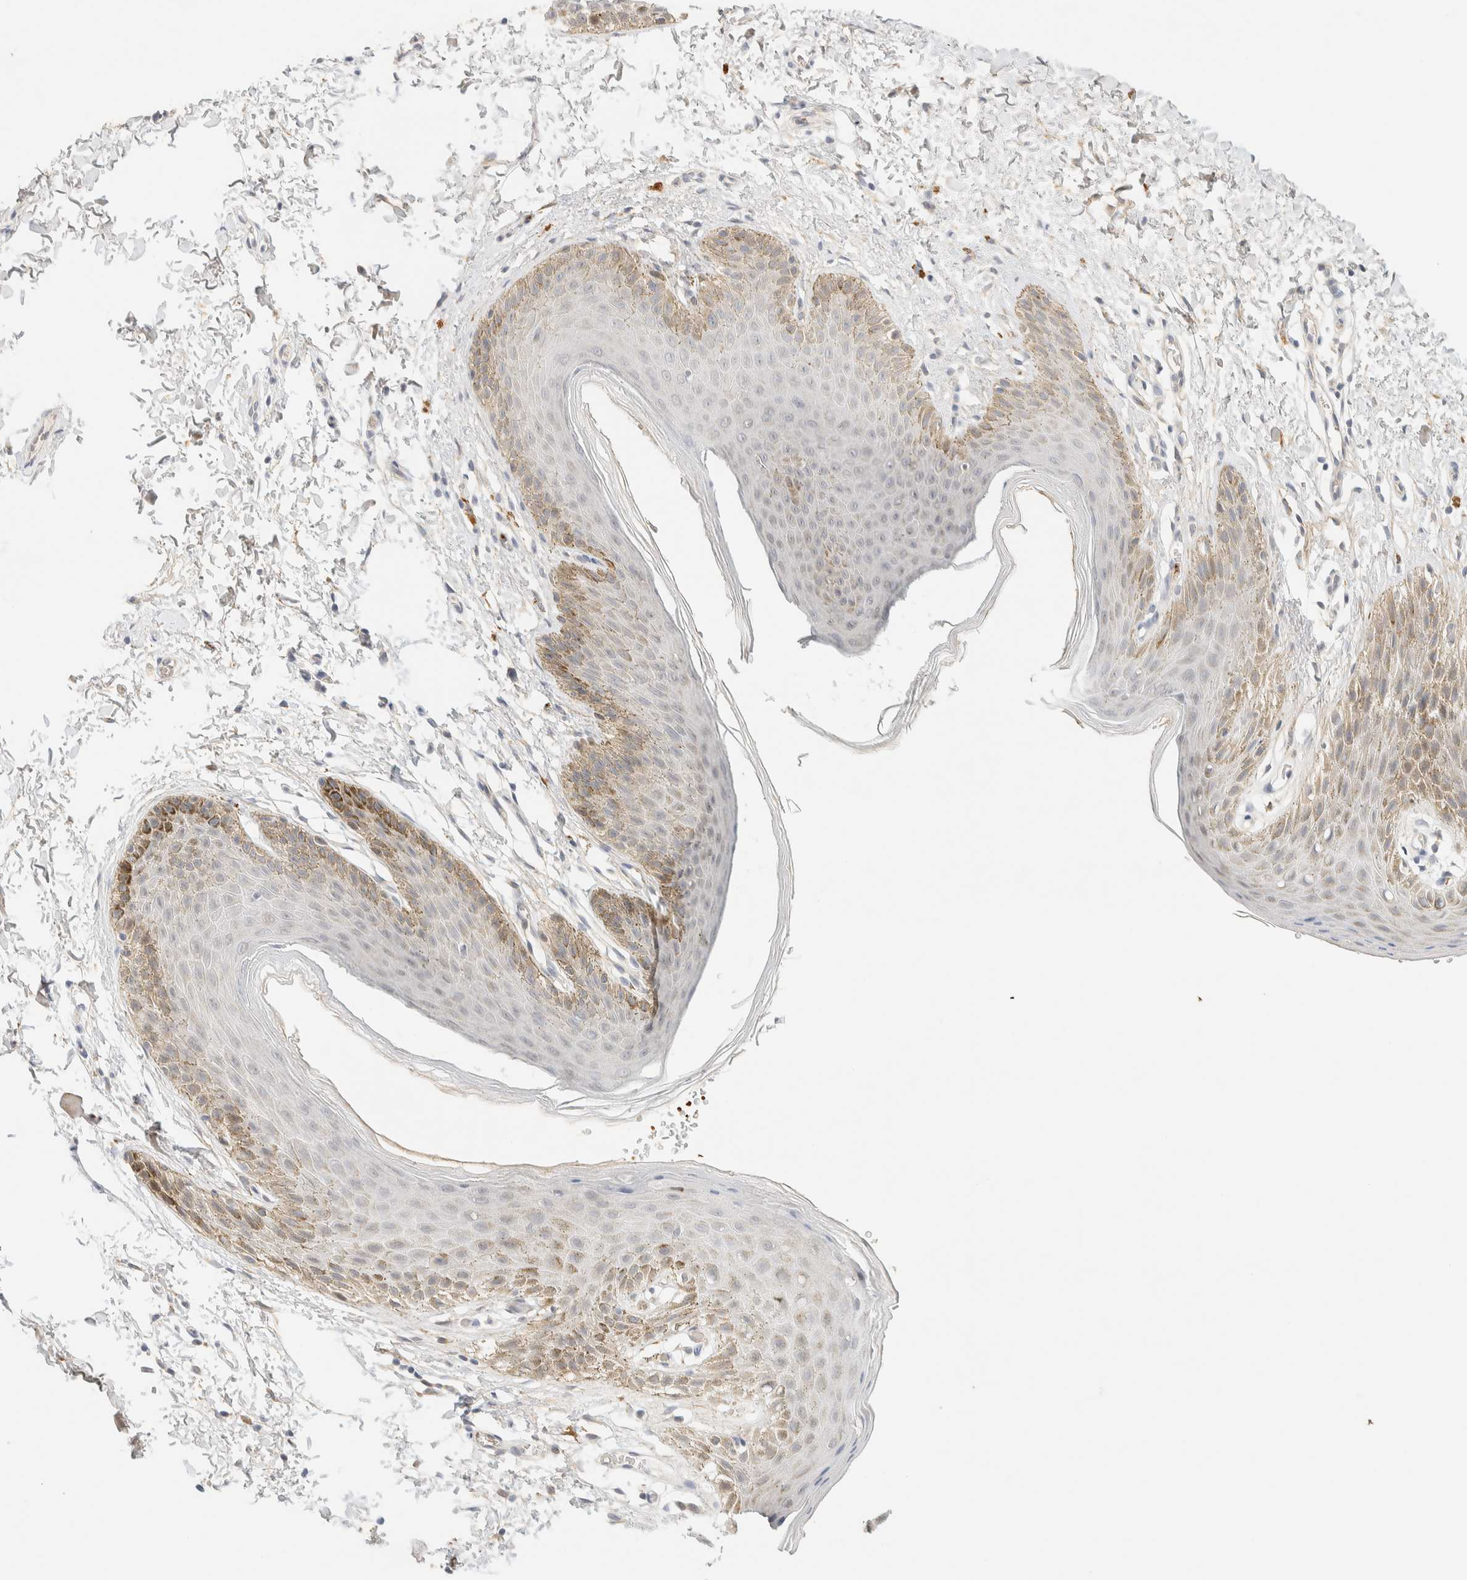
{"staining": {"intensity": "moderate", "quantity": "<25%", "location": "cytoplasmic/membranous"}, "tissue": "skin", "cell_type": "Epidermal cells", "image_type": "normal", "snomed": [{"axis": "morphology", "description": "Normal tissue, NOS"}, {"axis": "topography", "description": "Anal"}, {"axis": "topography", "description": "Peripheral nerve tissue"}], "caption": "Immunohistochemical staining of unremarkable skin displays moderate cytoplasmic/membranous protein expression in about <25% of epidermal cells.", "gene": "TNK1", "patient": {"sex": "male", "age": 44}}